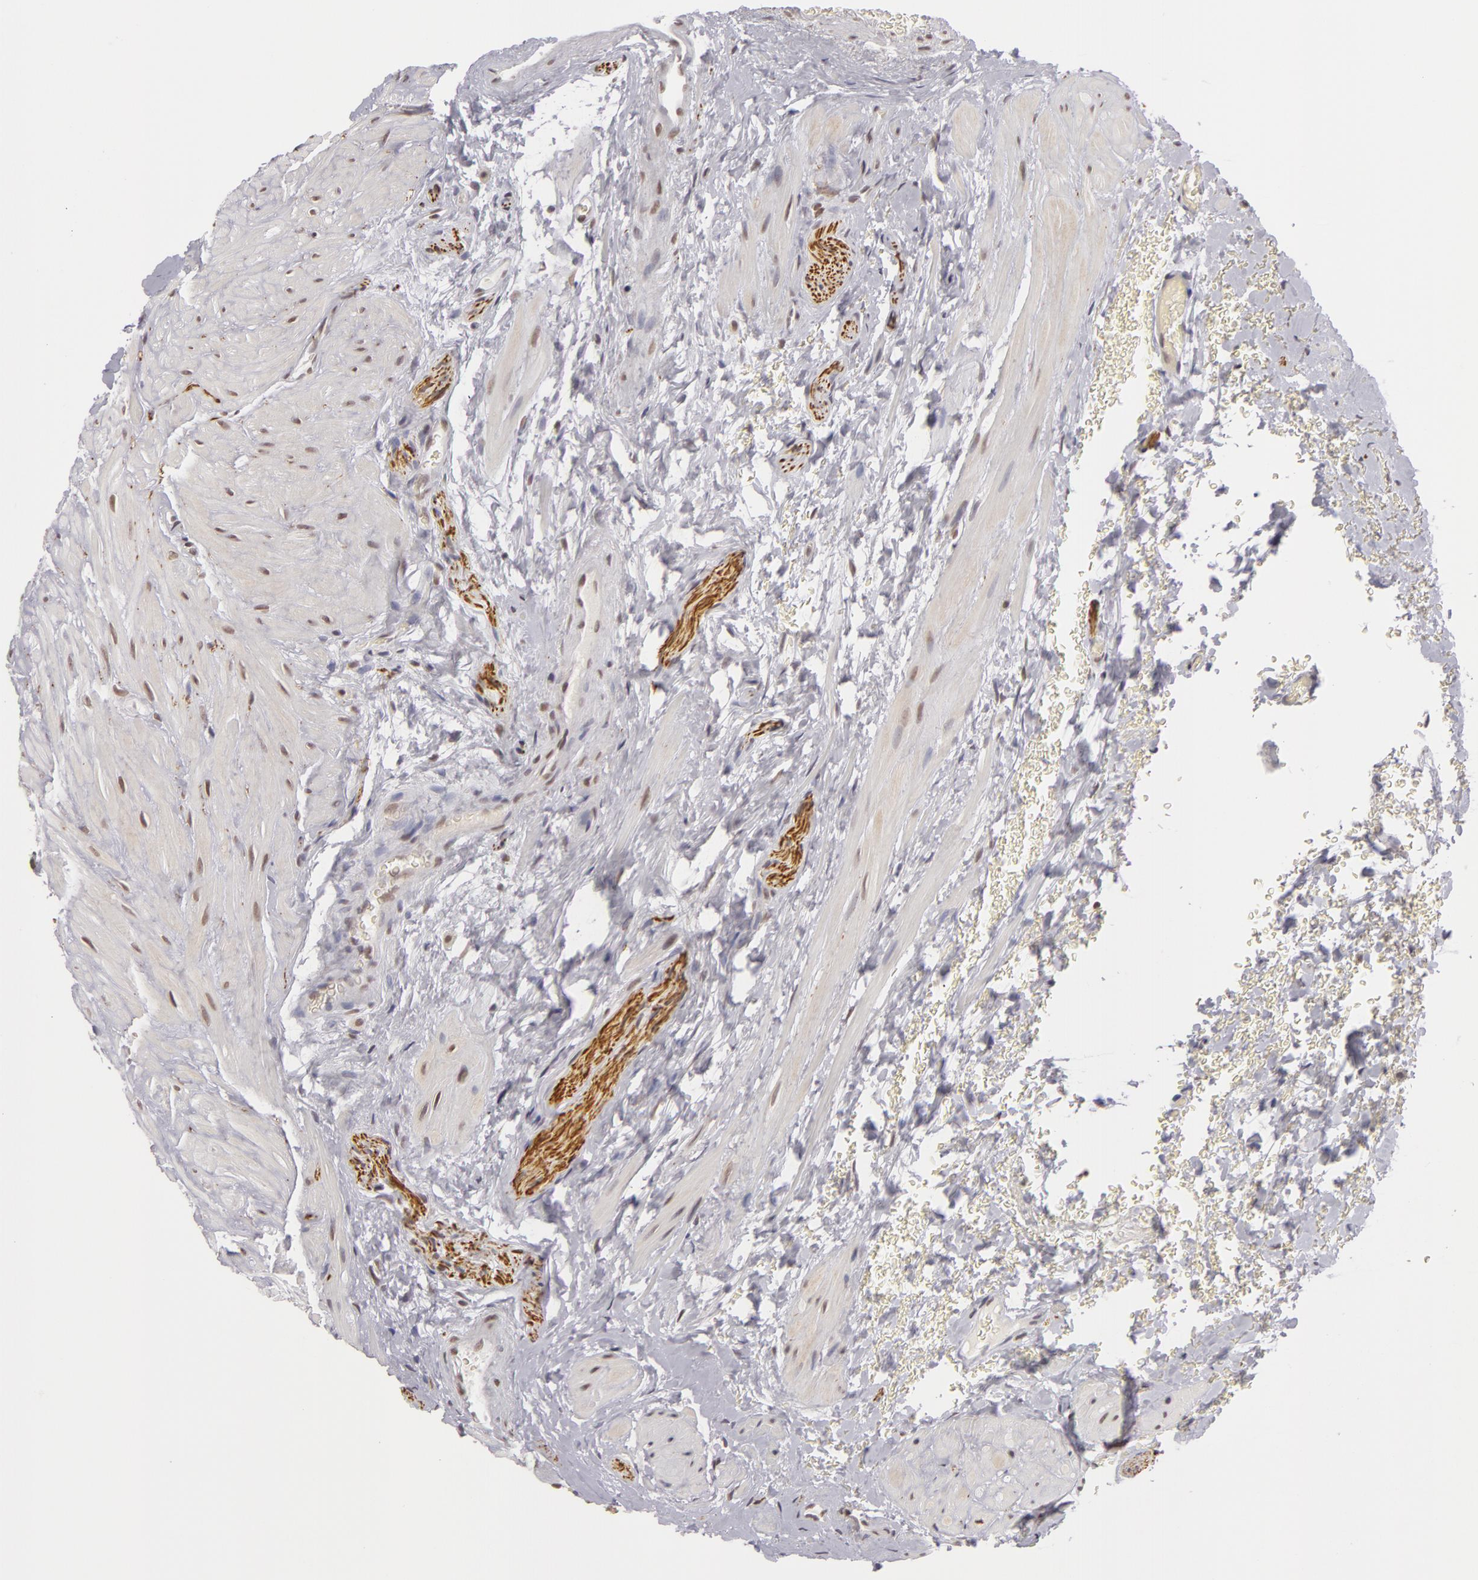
{"staining": {"intensity": "weak", "quantity": ">75%", "location": "nuclear"}, "tissue": "seminal vesicle", "cell_type": "Glandular cells", "image_type": "normal", "snomed": [{"axis": "morphology", "description": "Normal tissue, NOS"}, {"axis": "topography", "description": "Seminal veicle"}], "caption": "Immunohistochemical staining of normal human seminal vesicle displays weak nuclear protein expression in approximately >75% of glandular cells.", "gene": "RRP7A", "patient": {"sex": "male", "age": 69}}